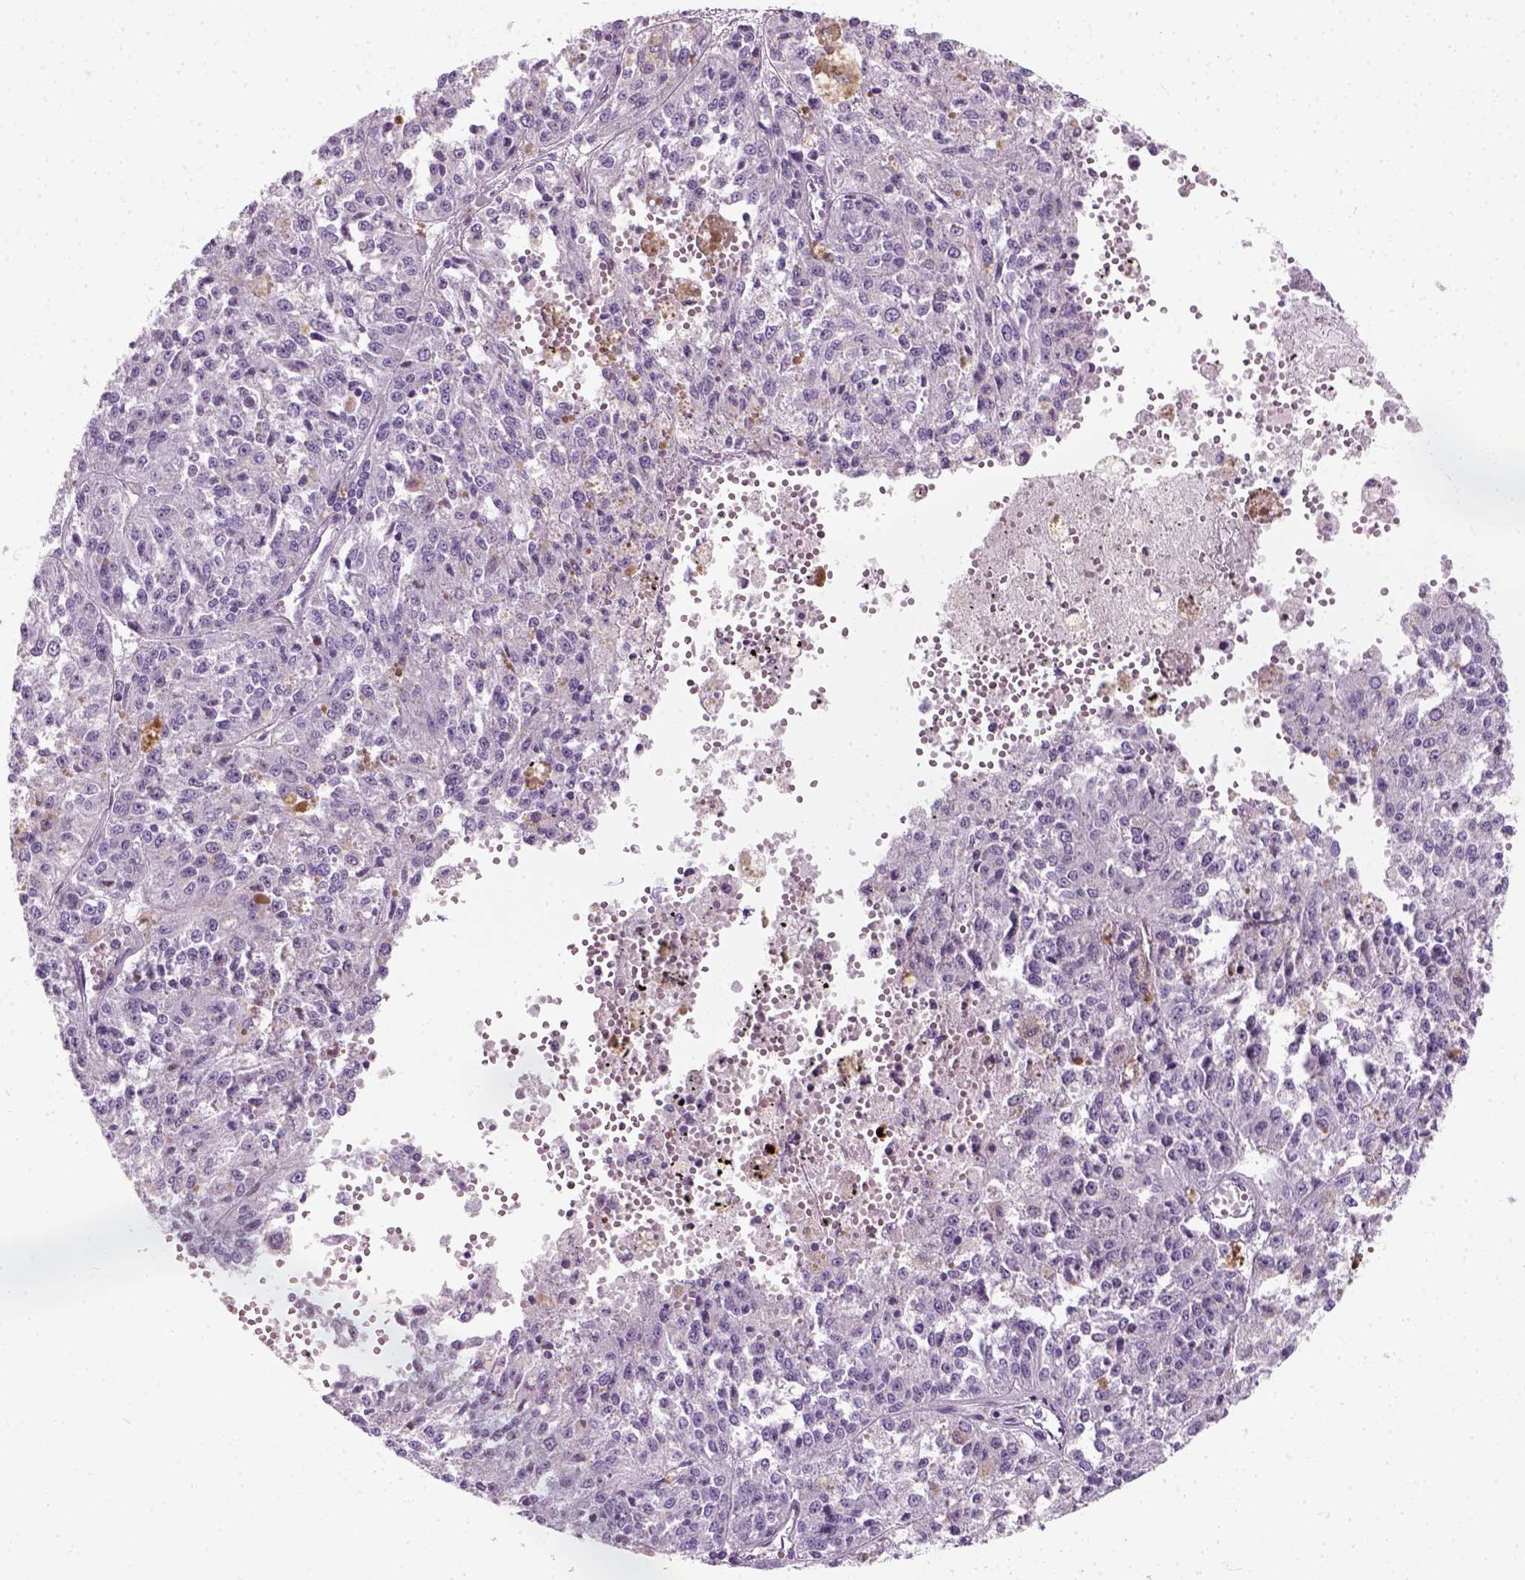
{"staining": {"intensity": "negative", "quantity": "none", "location": "none"}, "tissue": "melanoma", "cell_type": "Tumor cells", "image_type": "cancer", "snomed": [{"axis": "morphology", "description": "Malignant melanoma, Metastatic site"}, {"axis": "topography", "description": "Lymph node"}], "caption": "An immunohistochemistry (IHC) image of melanoma is shown. There is no staining in tumor cells of melanoma.", "gene": "IL4", "patient": {"sex": "female", "age": 64}}